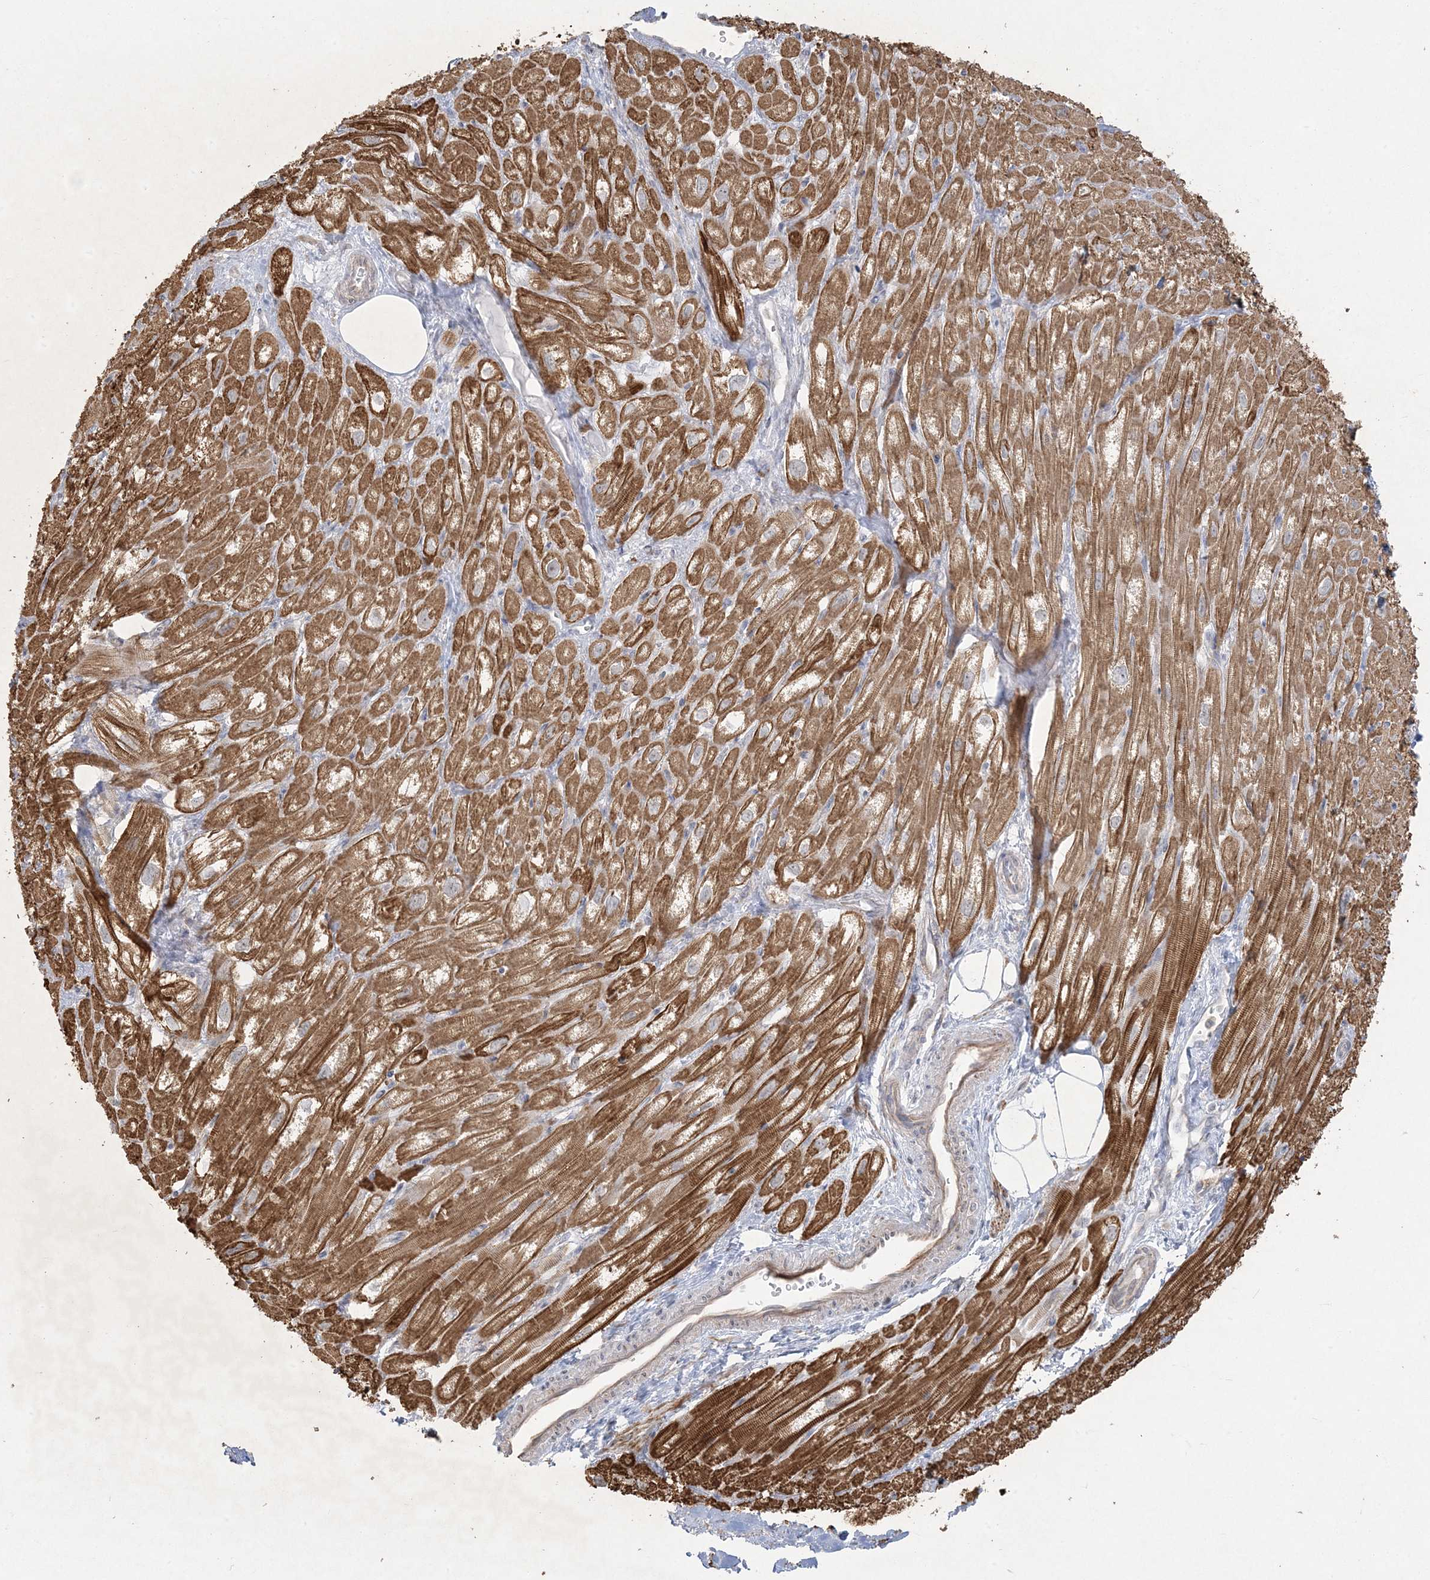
{"staining": {"intensity": "moderate", "quantity": ">75%", "location": "cytoplasmic/membranous"}, "tissue": "heart muscle", "cell_type": "Cardiomyocytes", "image_type": "normal", "snomed": [{"axis": "morphology", "description": "Normal tissue, NOS"}, {"axis": "topography", "description": "Heart"}], "caption": "An image of heart muscle stained for a protein shows moderate cytoplasmic/membranous brown staining in cardiomyocytes. (IHC, brightfield microscopy, high magnification).", "gene": "ZC3H6", "patient": {"sex": "male", "age": 50}}